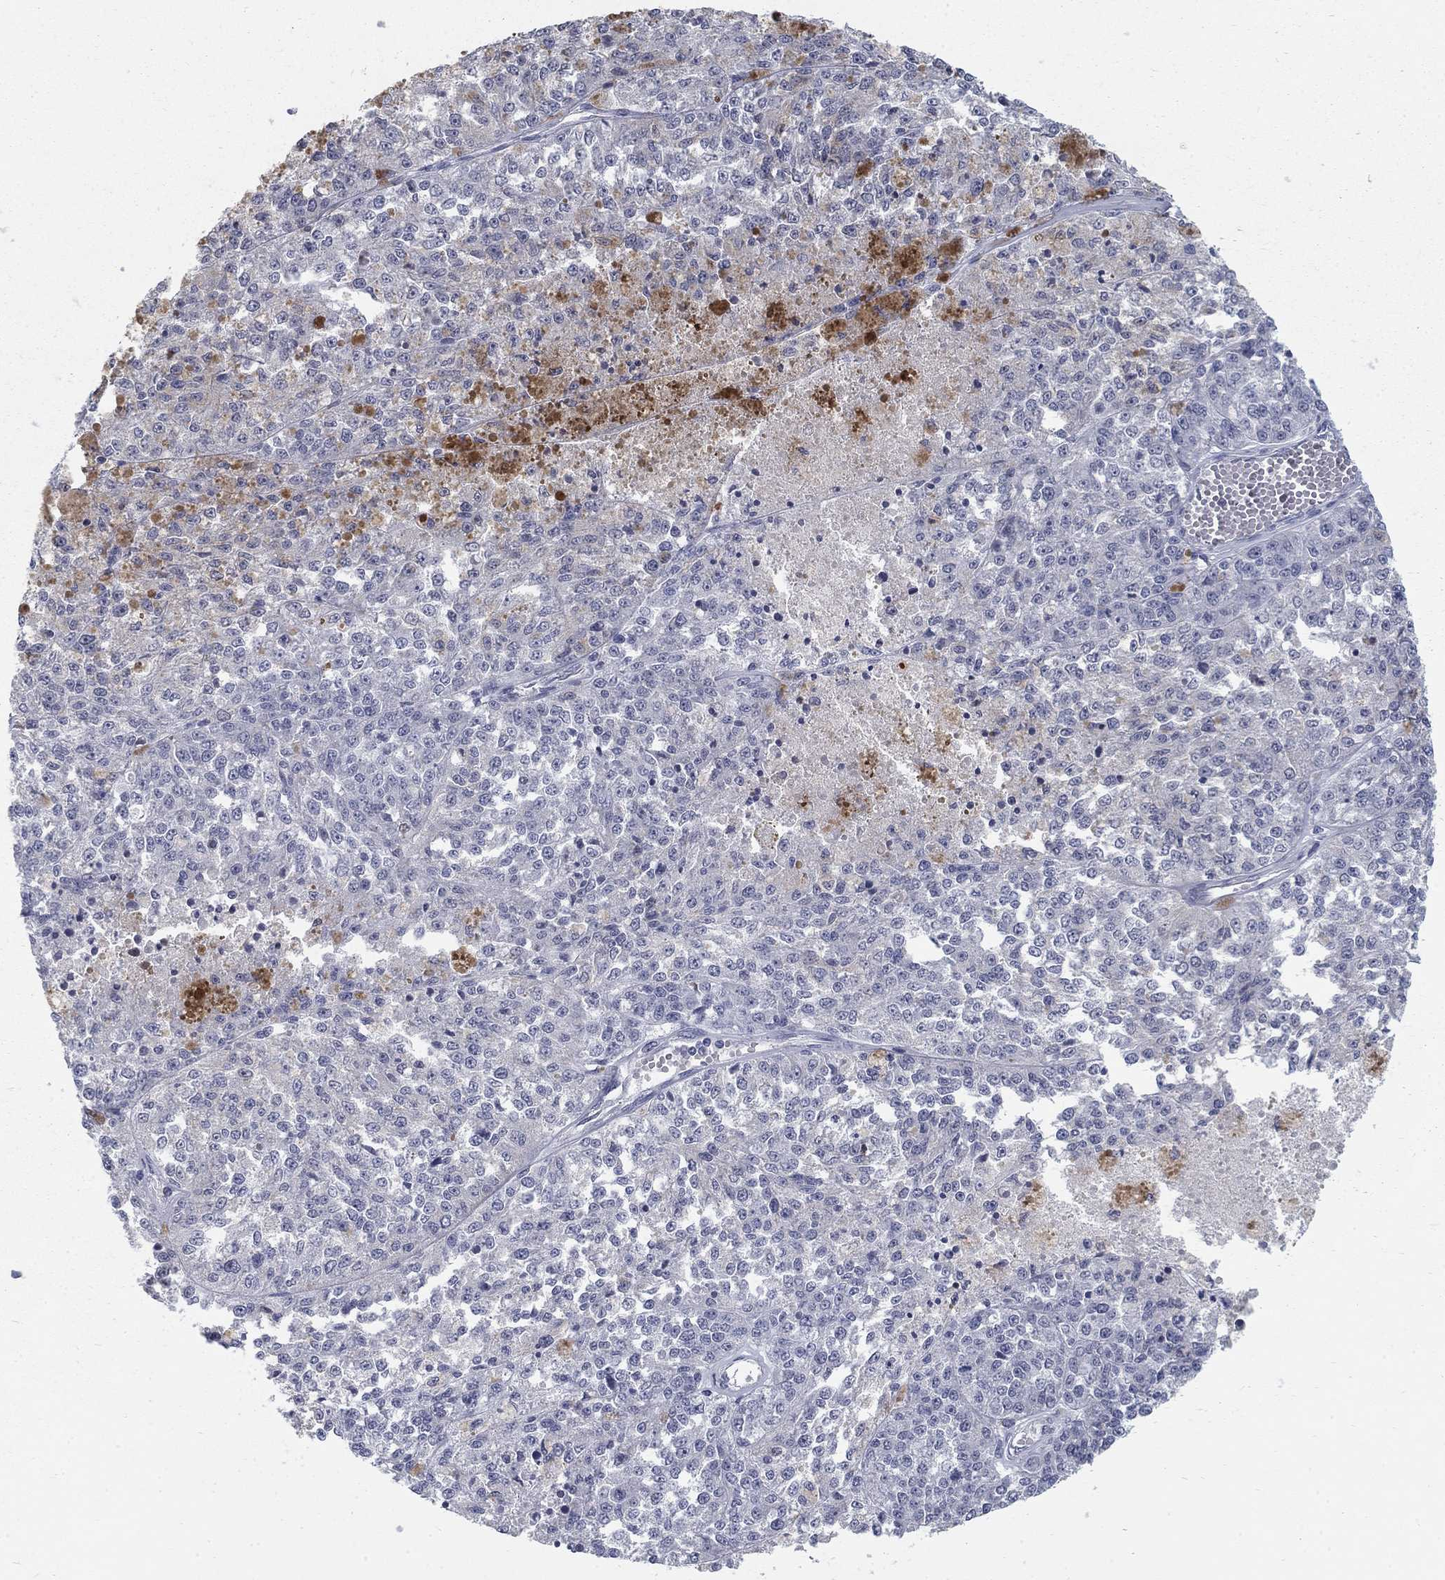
{"staining": {"intensity": "negative", "quantity": "none", "location": "none"}, "tissue": "melanoma", "cell_type": "Tumor cells", "image_type": "cancer", "snomed": [{"axis": "morphology", "description": "Malignant melanoma, Metastatic site"}, {"axis": "topography", "description": "Lymph node"}], "caption": "DAB (3,3'-diaminobenzidine) immunohistochemical staining of malignant melanoma (metastatic site) exhibits no significant expression in tumor cells.", "gene": "GCFC2", "patient": {"sex": "female", "age": 64}}